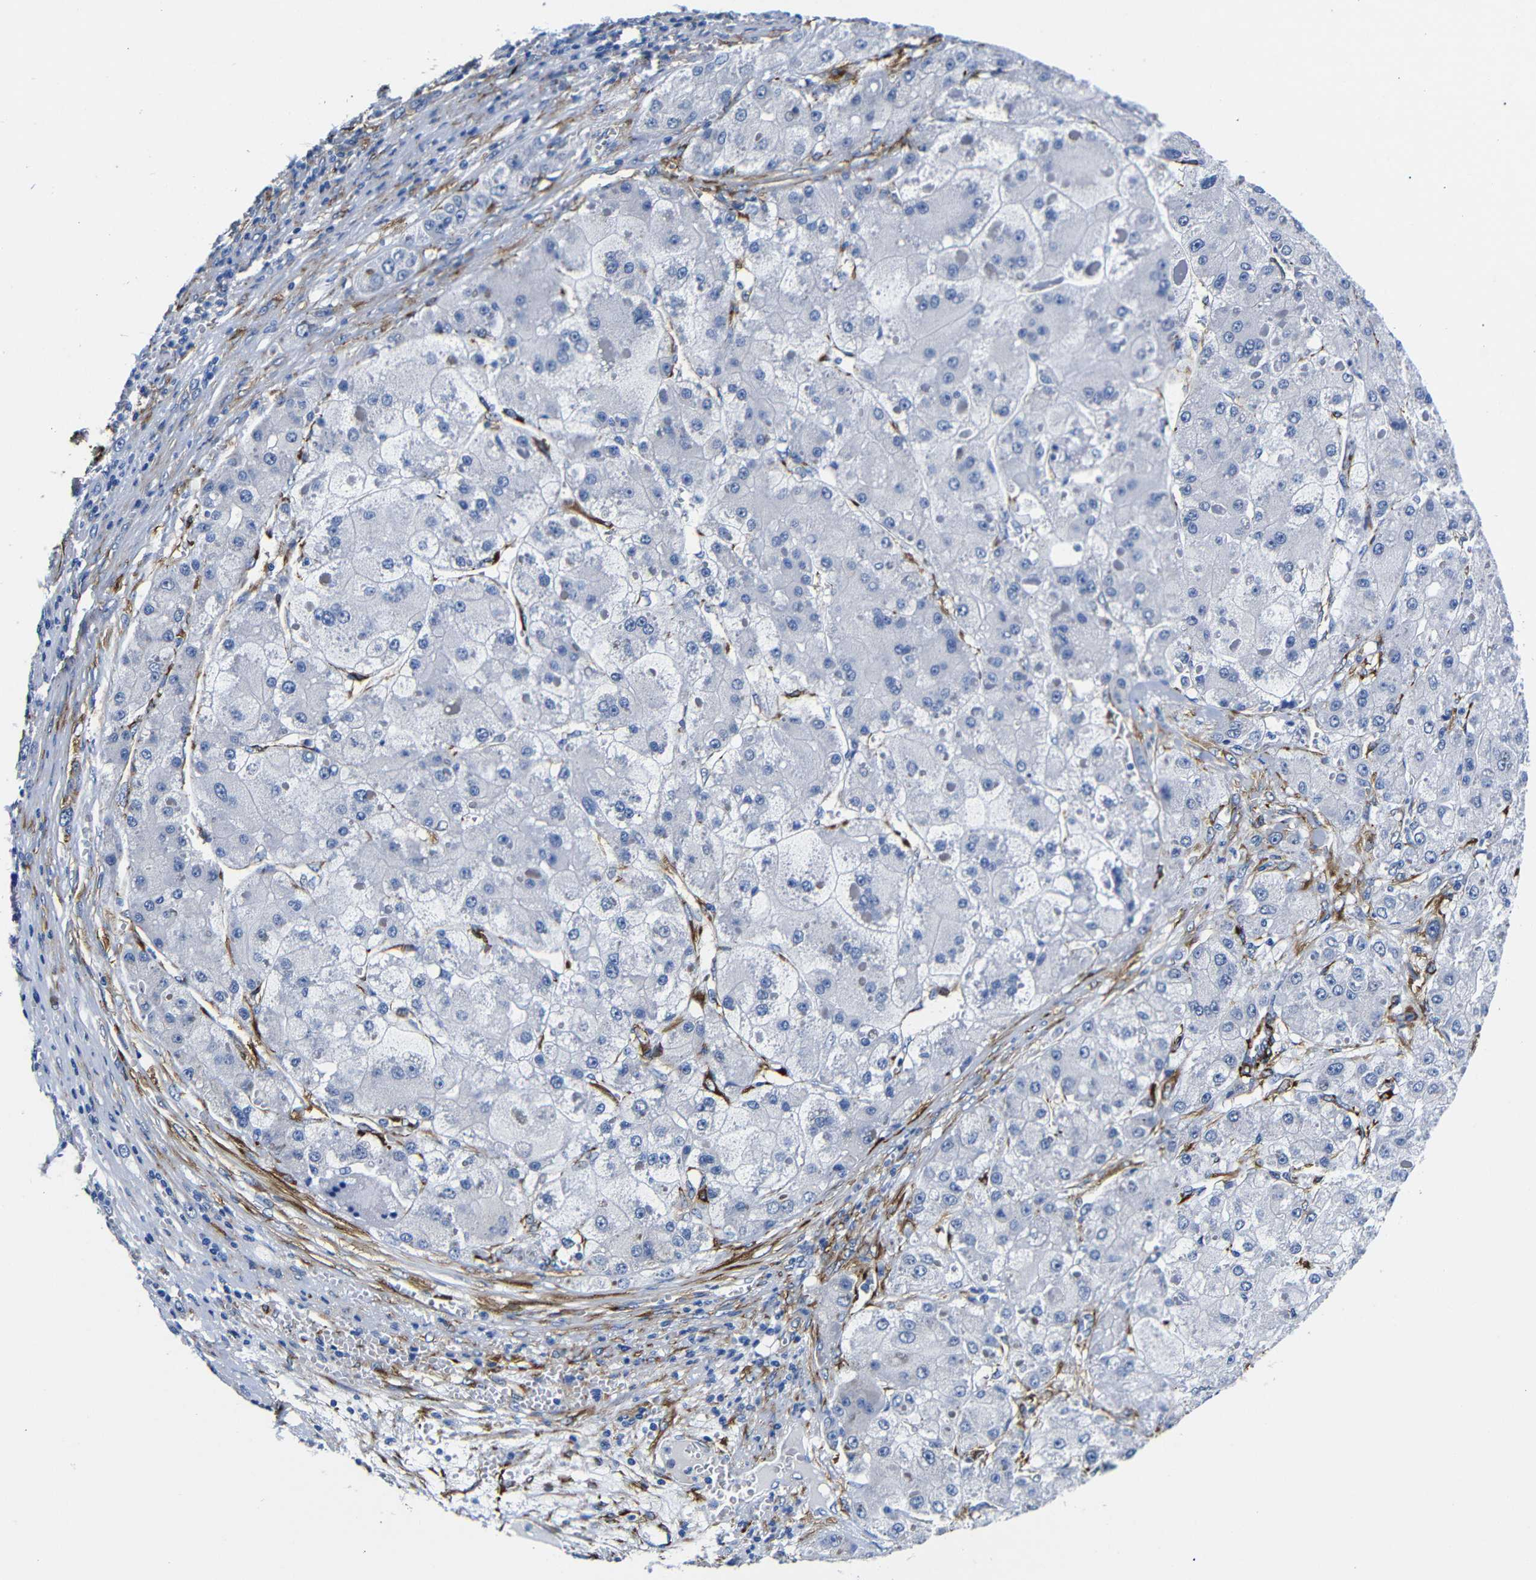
{"staining": {"intensity": "negative", "quantity": "none", "location": "none"}, "tissue": "liver cancer", "cell_type": "Tumor cells", "image_type": "cancer", "snomed": [{"axis": "morphology", "description": "Carcinoma, Hepatocellular, NOS"}, {"axis": "topography", "description": "Liver"}], "caption": "A photomicrograph of liver cancer (hepatocellular carcinoma) stained for a protein shows no brown staining in tumor cells.", "gene": "LRIG1", "patient": {"sex": "female", "age": 73}}